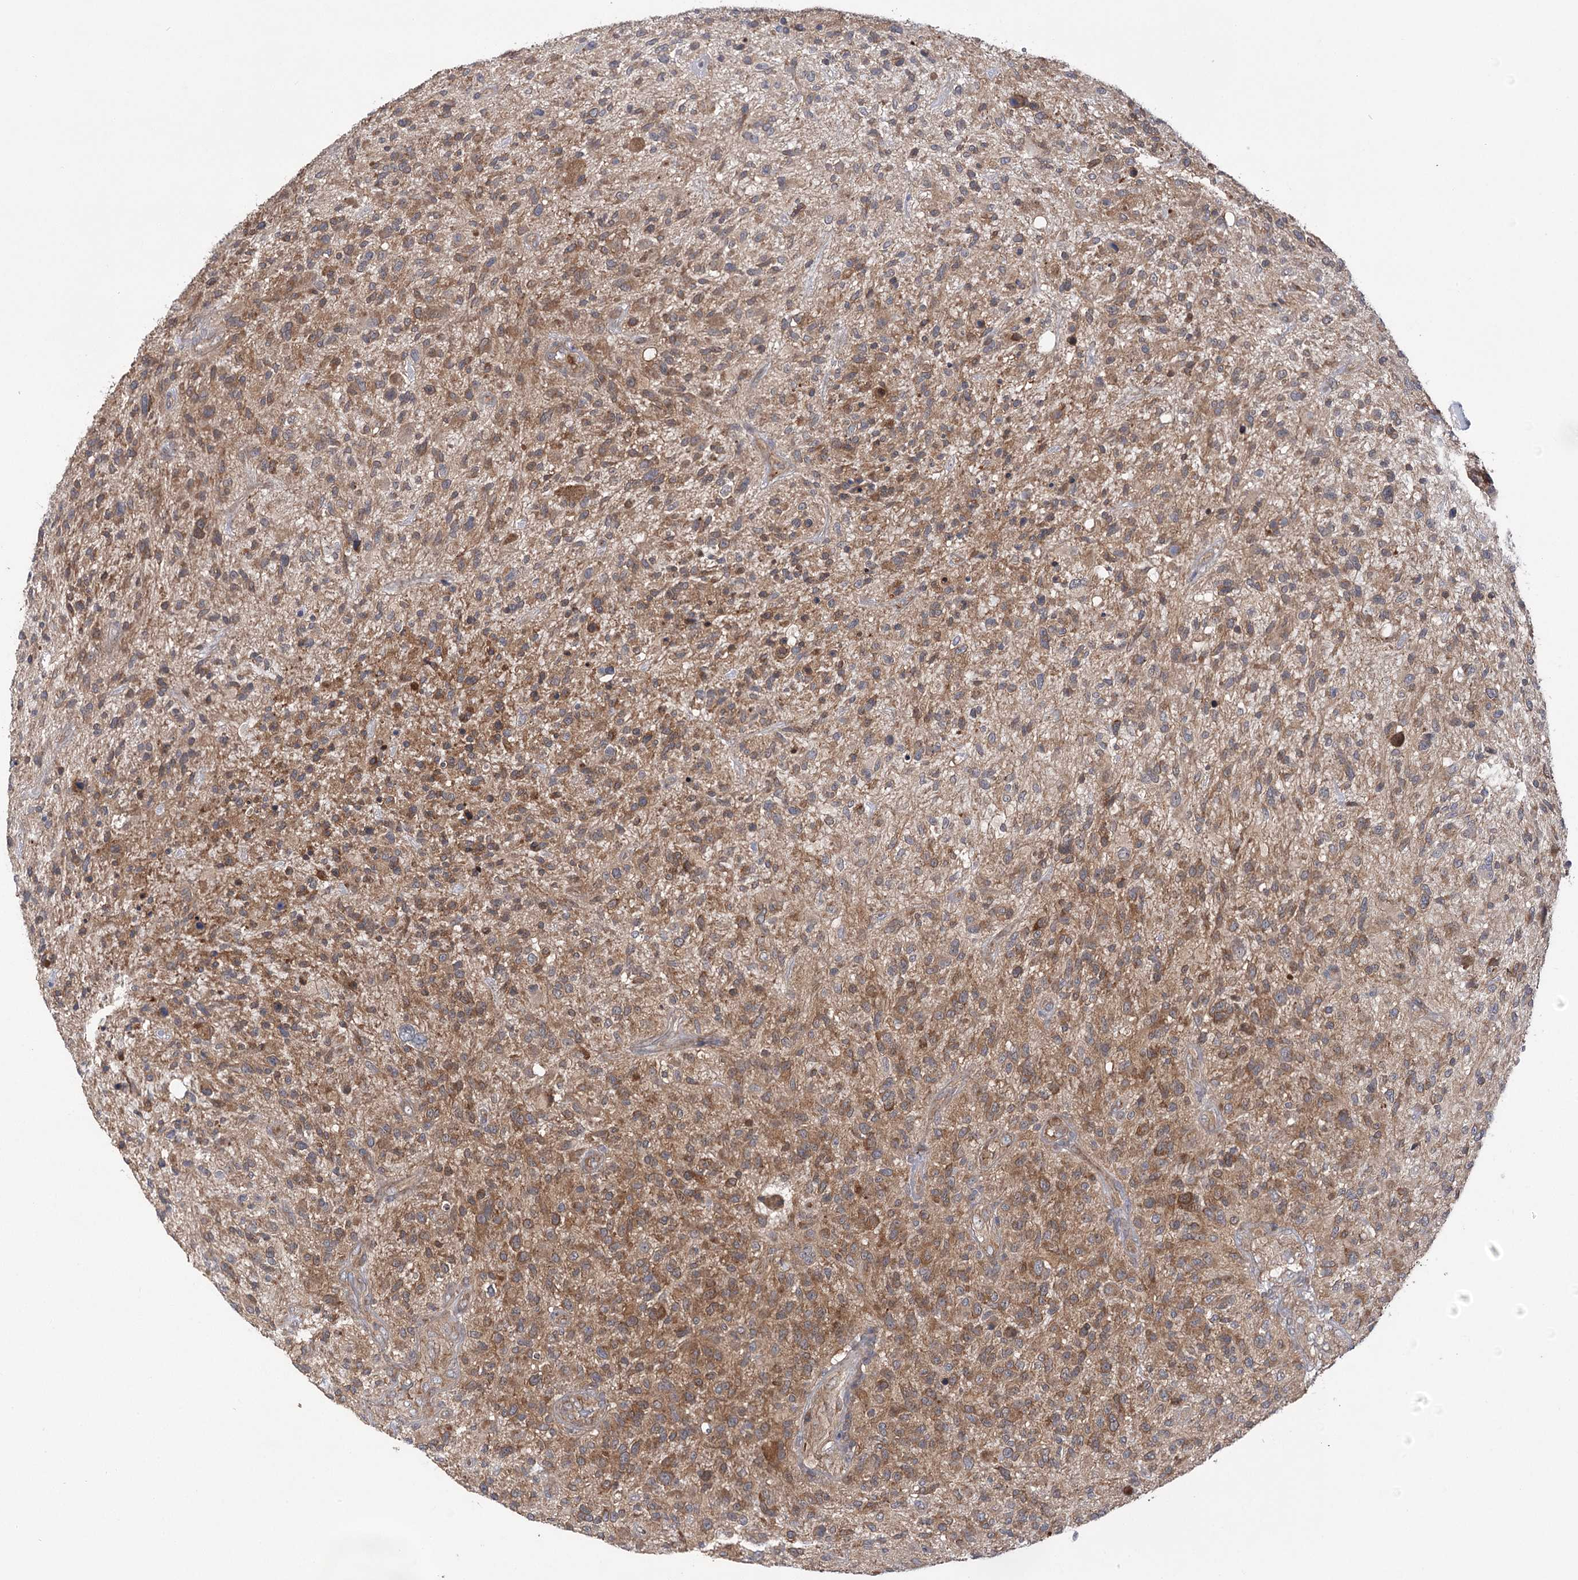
{"staining": {"intensity": "moderate", "quantity": "25%-75%", "location": "cytoplasmic/membranous"}, "tissue": "glioma", "cell_type": "Tumor cells", "image_type": "cancer", "snomed": [{"axis": "morphology", "description": "Glioma, malignant, High grade"}, {"axis": "topography", "description": "Brain"}], "caption": "High-power microscopy captured an IHC micrograph of glioma, revealing moderate cytoplasmic/membranous positivity in approximately 25%-75% of tumor cells. (DAB IHC with brightfield microscopy, high magnification).", "gene": "VPS37B", "patient": {"sex": "male", "age": 47}}